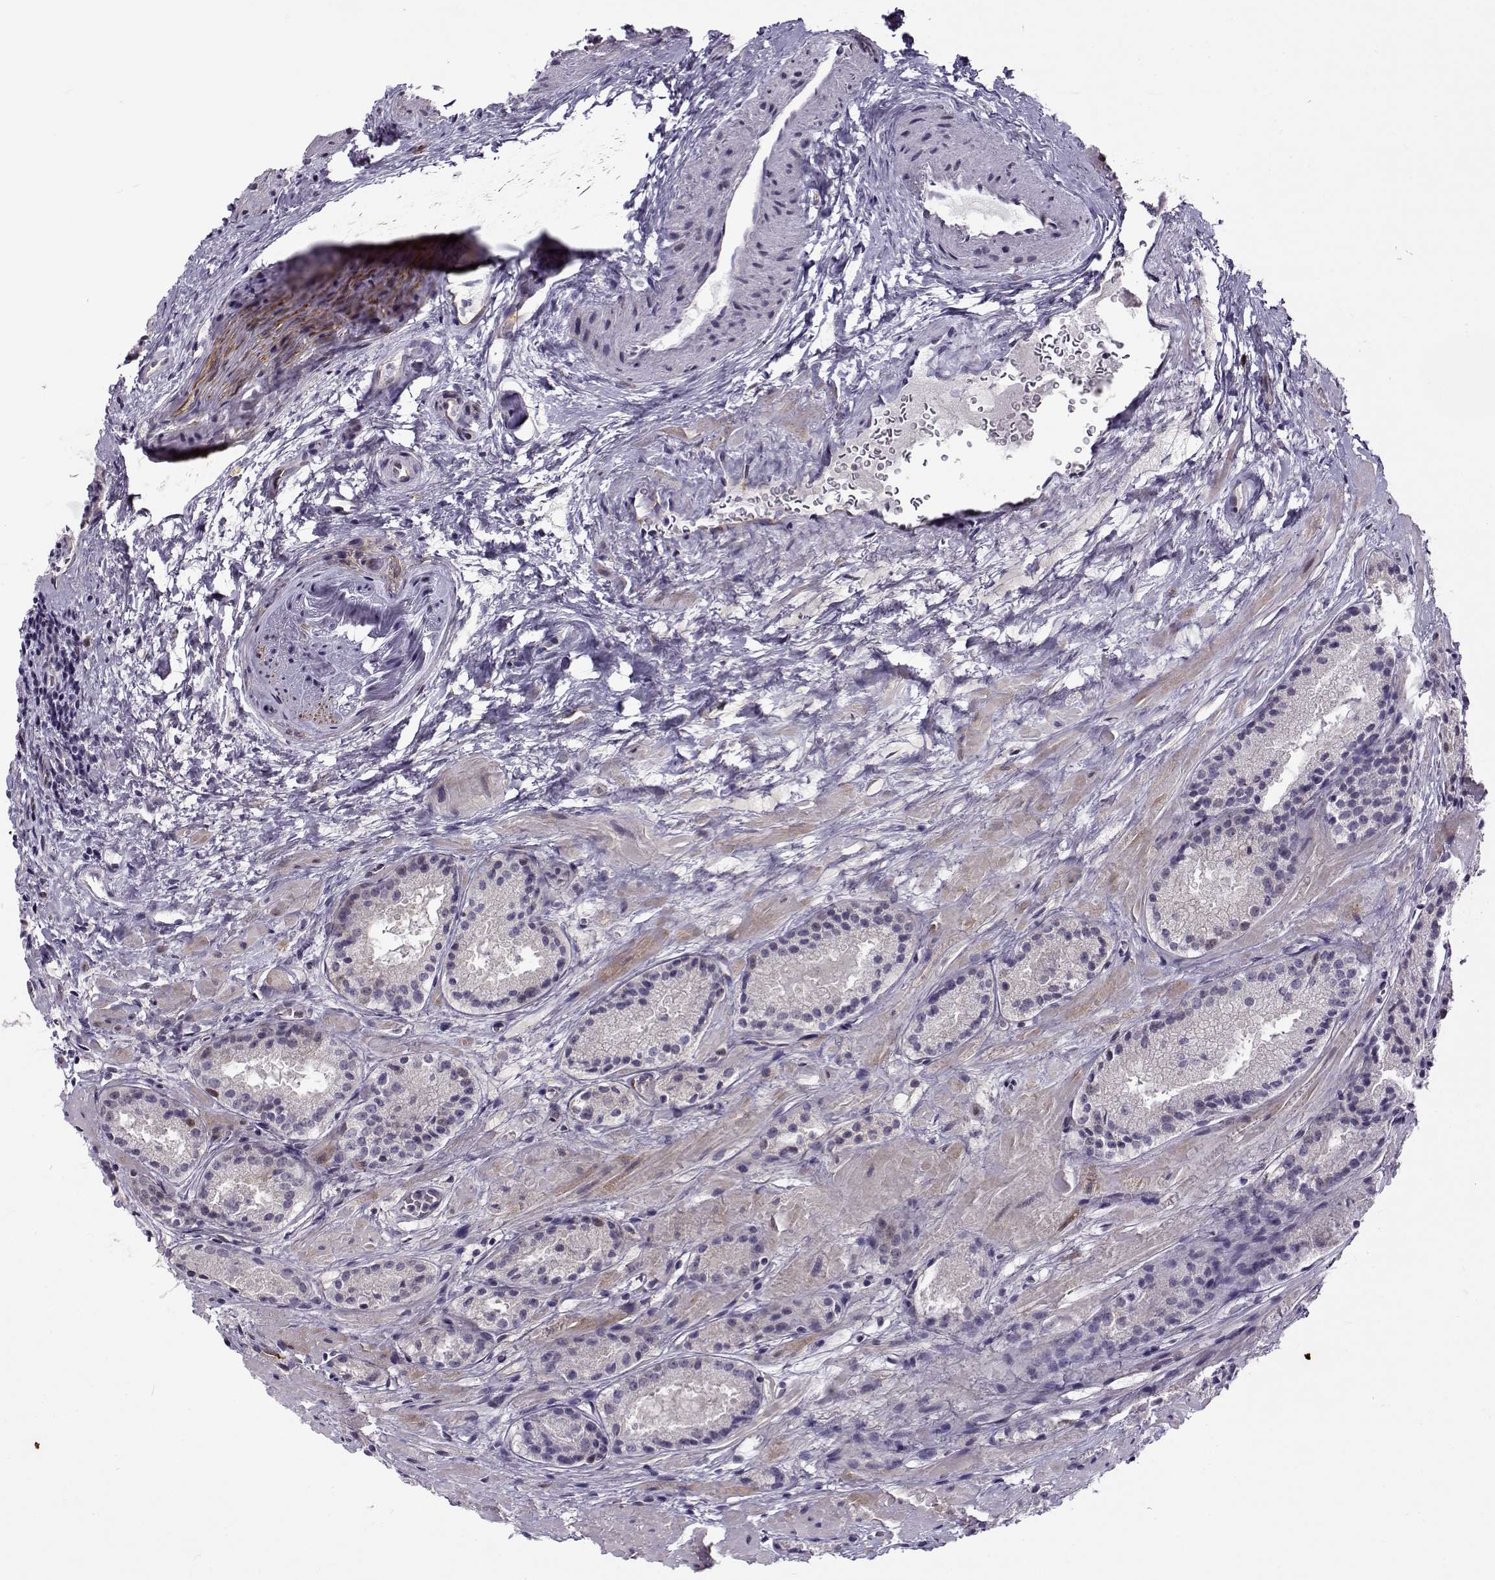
{"staining": {"intensity": "negative", "quantity": "none", "location": "none"}, "tissue": "prostate cancer", "cell_type": "Tumor cells", "image_type": "cancer", "snomed": [{"axis": "morphology", "description": "Adenocarcinoma, NOS"}, {"axis": "morphology", "description": "Adenocarcinoma, High grade"}, {"axis": "topography", "description": "Prostate"}], "caption": "Prostate adenocarcinoma stained for a protein using IHC exhibits no positivity tumor cells.", "gene": "BACH1", "patient": {"sex": "male", "age": 62}}